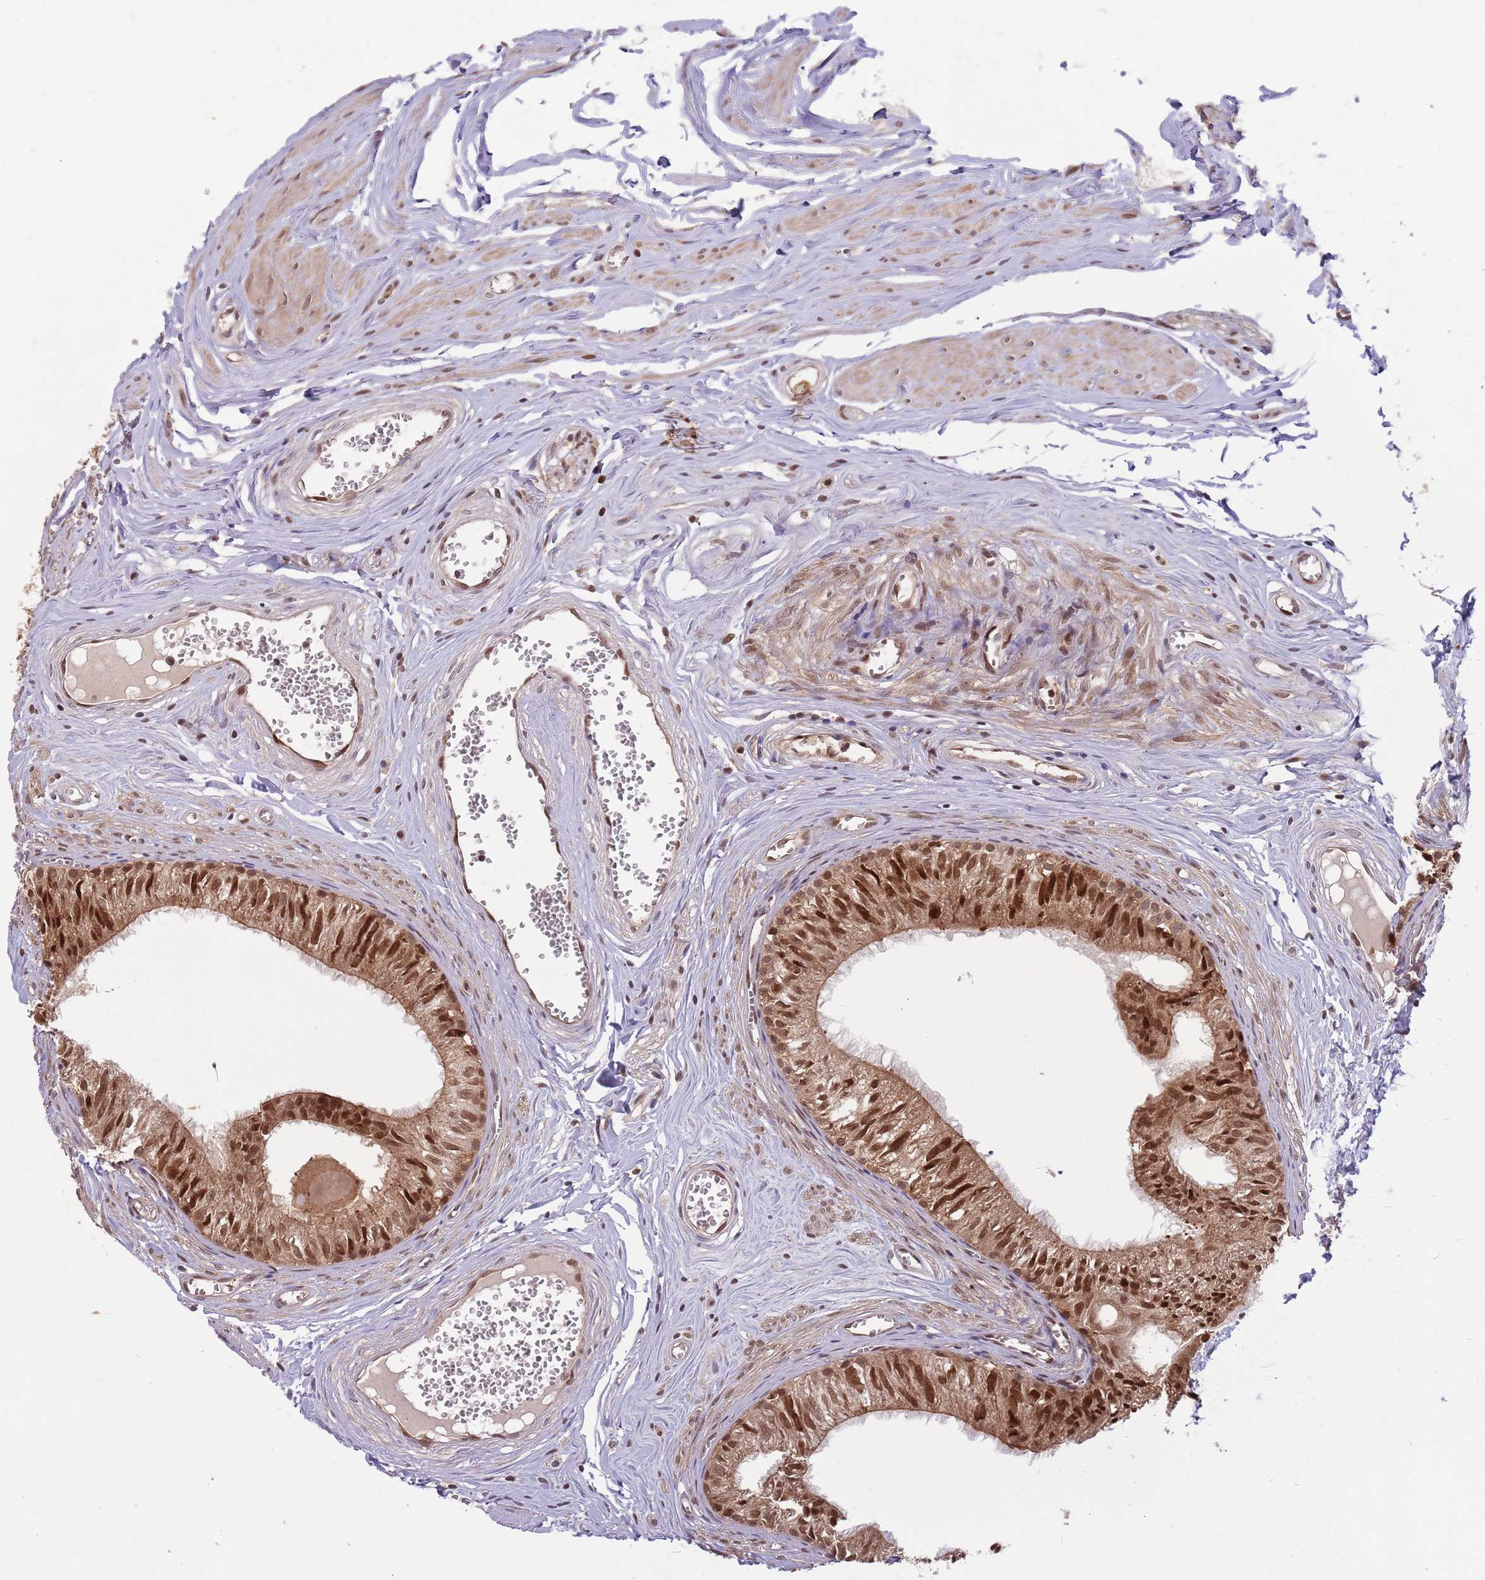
{"staining": {"intensity": "strong", "quantity": ">75%", "location": "cytoplasmic/membranous,nuclear"}, "tissue": "epididymis", "cell_type": "Glandular cells", "image_type": "normal", "snomed": [{"axis": "morphology", "description": "Normal tissue, NOS"}, {"axis": "topography", "description": "Epididymis"}], "caption": "Epididymis stained with IHC demonstrates strong cytoplasmic/membranous,nuclear expression in about >75% of glandular cells. (DAB IHC with brightfield microscopy, high magnification).", "gene": "SALL1", "patient": {"sex": "male", "age": 36}}